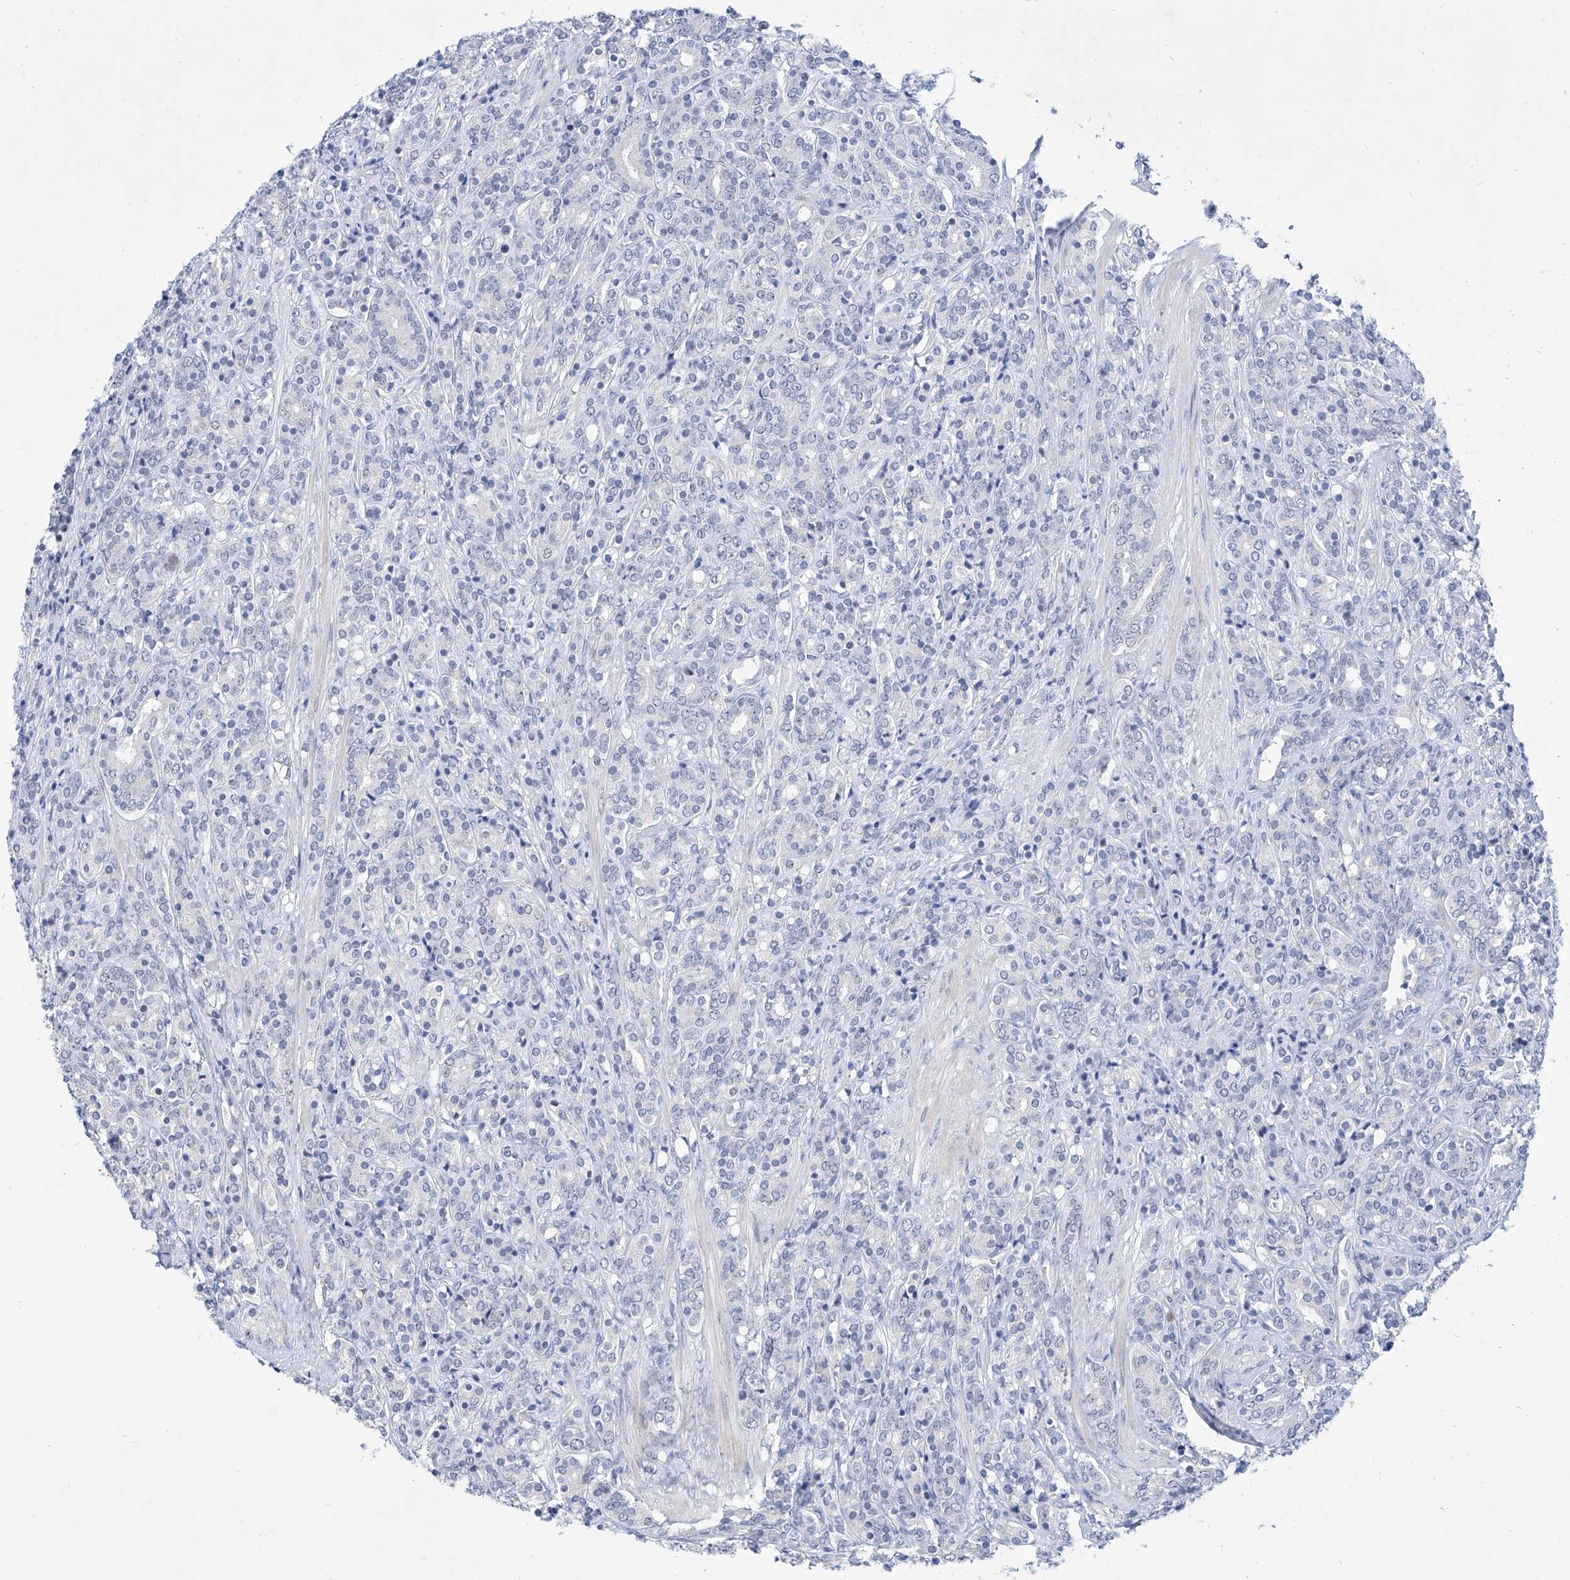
{"staining": {"intensity": "negative", "quantity": "none", "location": "none"}, "tissue": "prostate cancer", "cell_type": "Tumor cells", "image_type": "cancer", "snomed": [{"axis": "morphology", "description": "Adenocarcinoma, High grade"}, {"axis": "topography", "description": "Prostate"}], "caption": "Tumor cells are negative for protein expression in human prostate cancer.", "gene": "BPTF", "patient": {"sex": "male", "age": 62}}